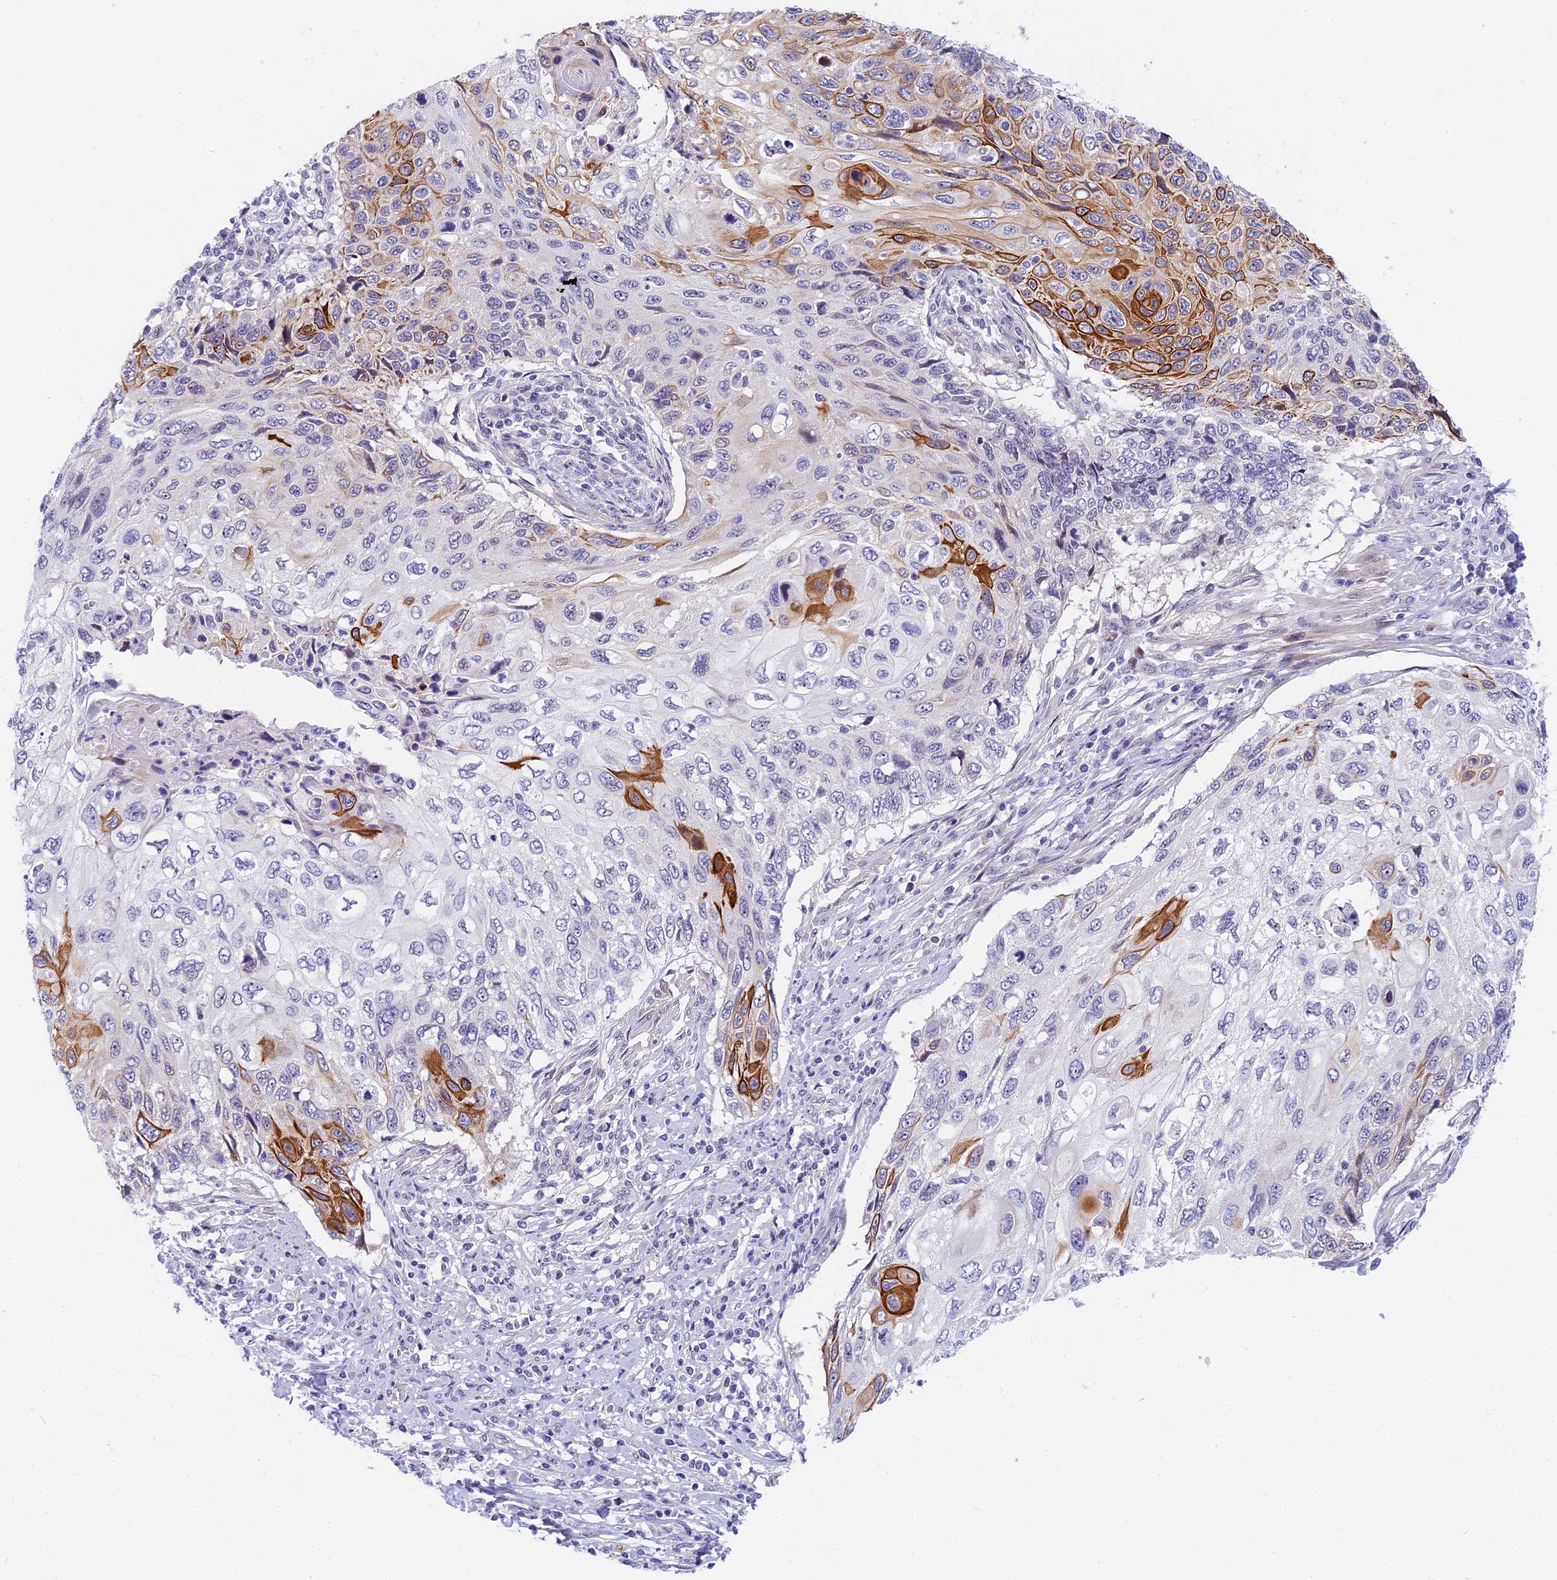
{"staining": {"intensity": "moderate", "quantity": "<25%", "location": "cytoplasmic/membranous"}, "tissue": "cervical cancer", "cell_type": "Tumor cells", "image_type": "cancer", "snomed": [{"axis": "morphology", "description": "Squamous cell carcinoma, NOS"}, {"axis": "topography", "description": "Cervix"}], "caption": "Protein staining exhibits moderate cytoplasmic/membranous positivity in about <25% of tumor cells in squamous cell carcinoma (cervical).", "gene": "MIDN", "patient": {"sex": "female", "age": 70}}